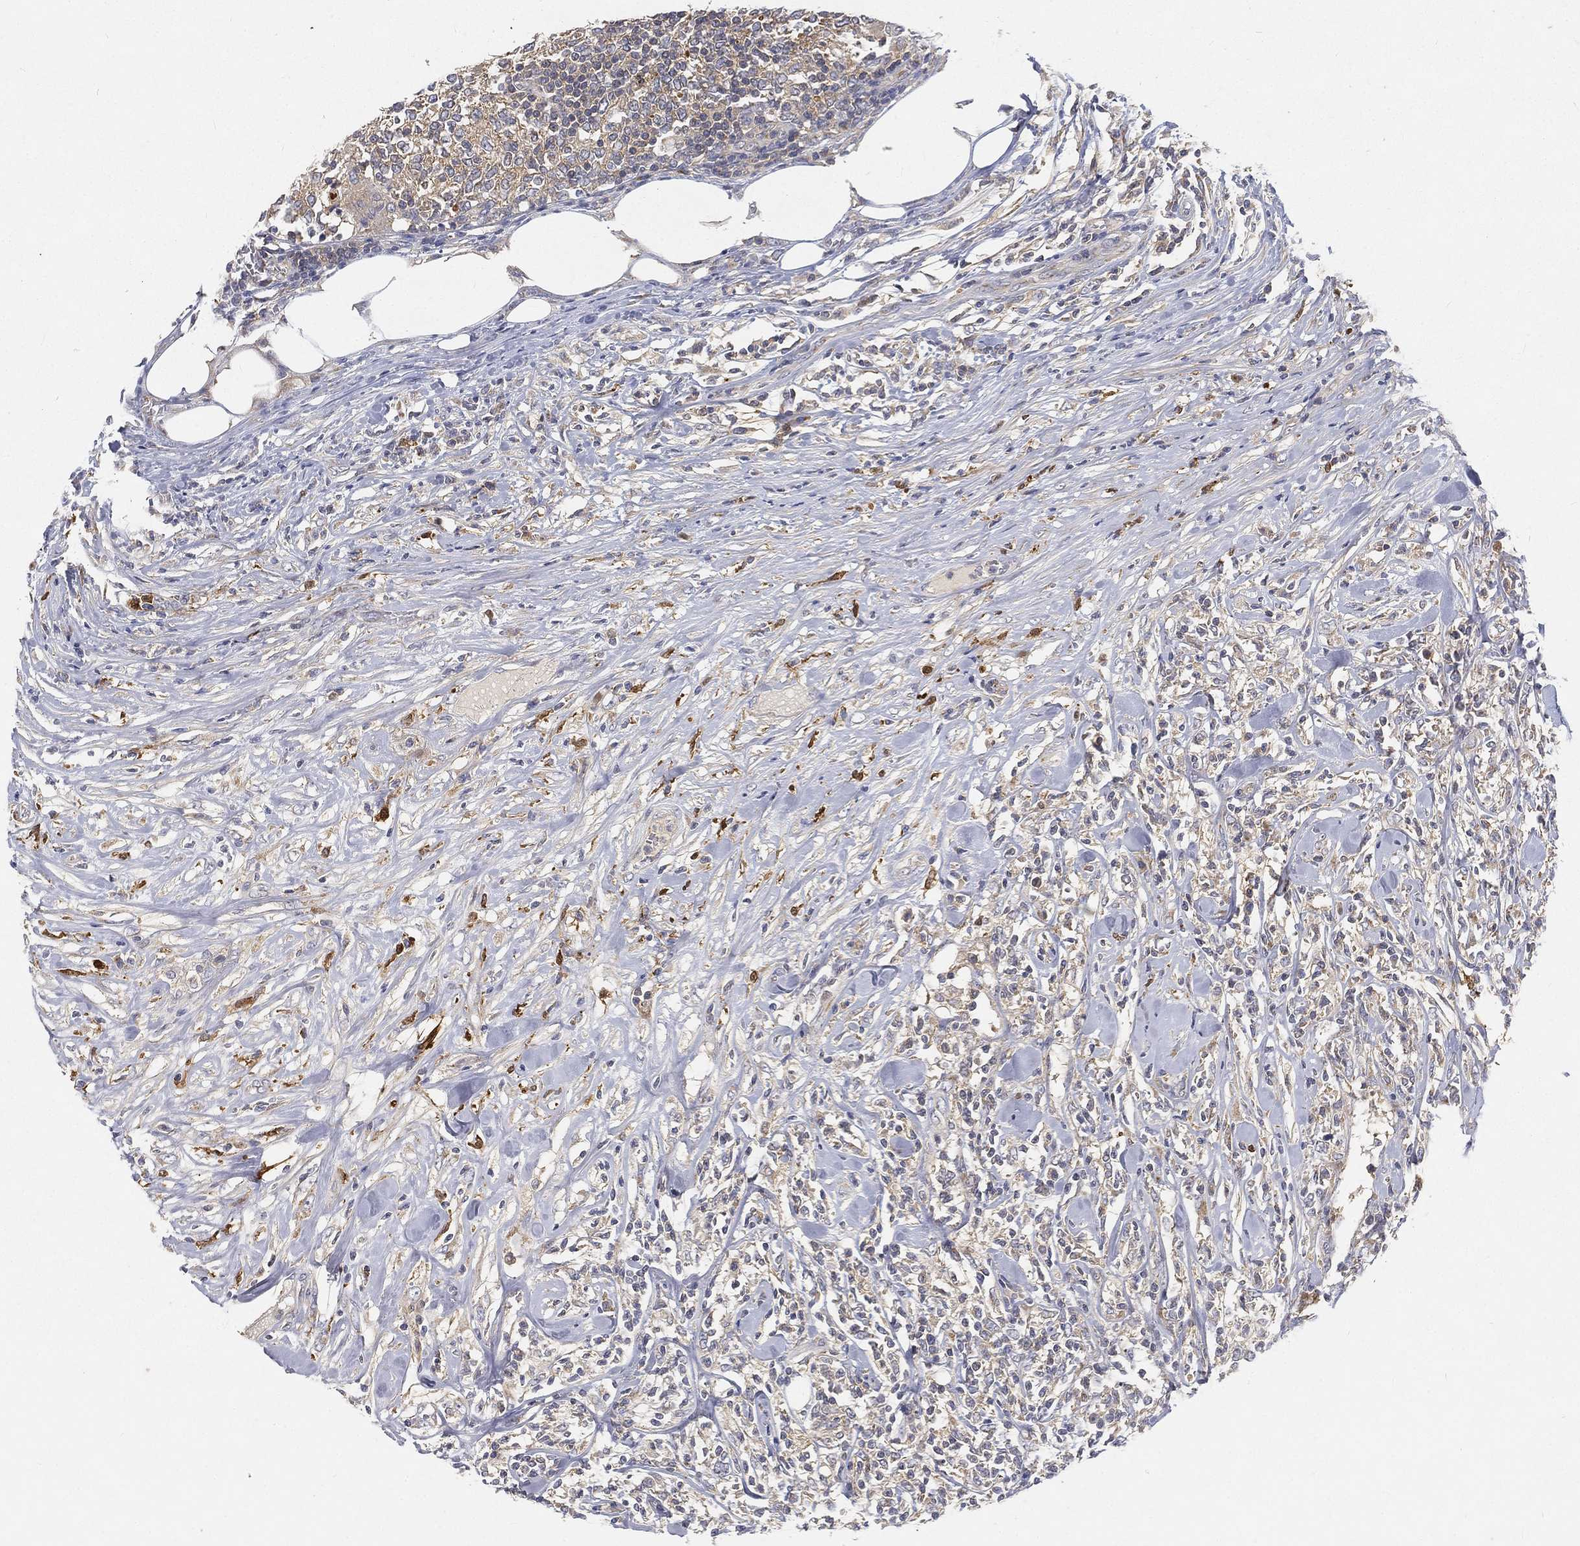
{"staining": {"intensity": "negative", "quantity": "none", "location": "none"}, "tissue": "lymphoma", "cell_type": "Tumor cells", "image_type": "cancer", "snomed": [{"axis": "morphology", "description": "Malignant lymphoma, non-Hodgkin's type, High grade"}, {"axis": "topography", "description": "Lymph node"}], "caption": "This is an immunohistochemistry histopathology image of human lymphoma. There is no positivity in tumor cells.", "gene": "CTSL", "patient": {"sex": "female", "age": 84}}